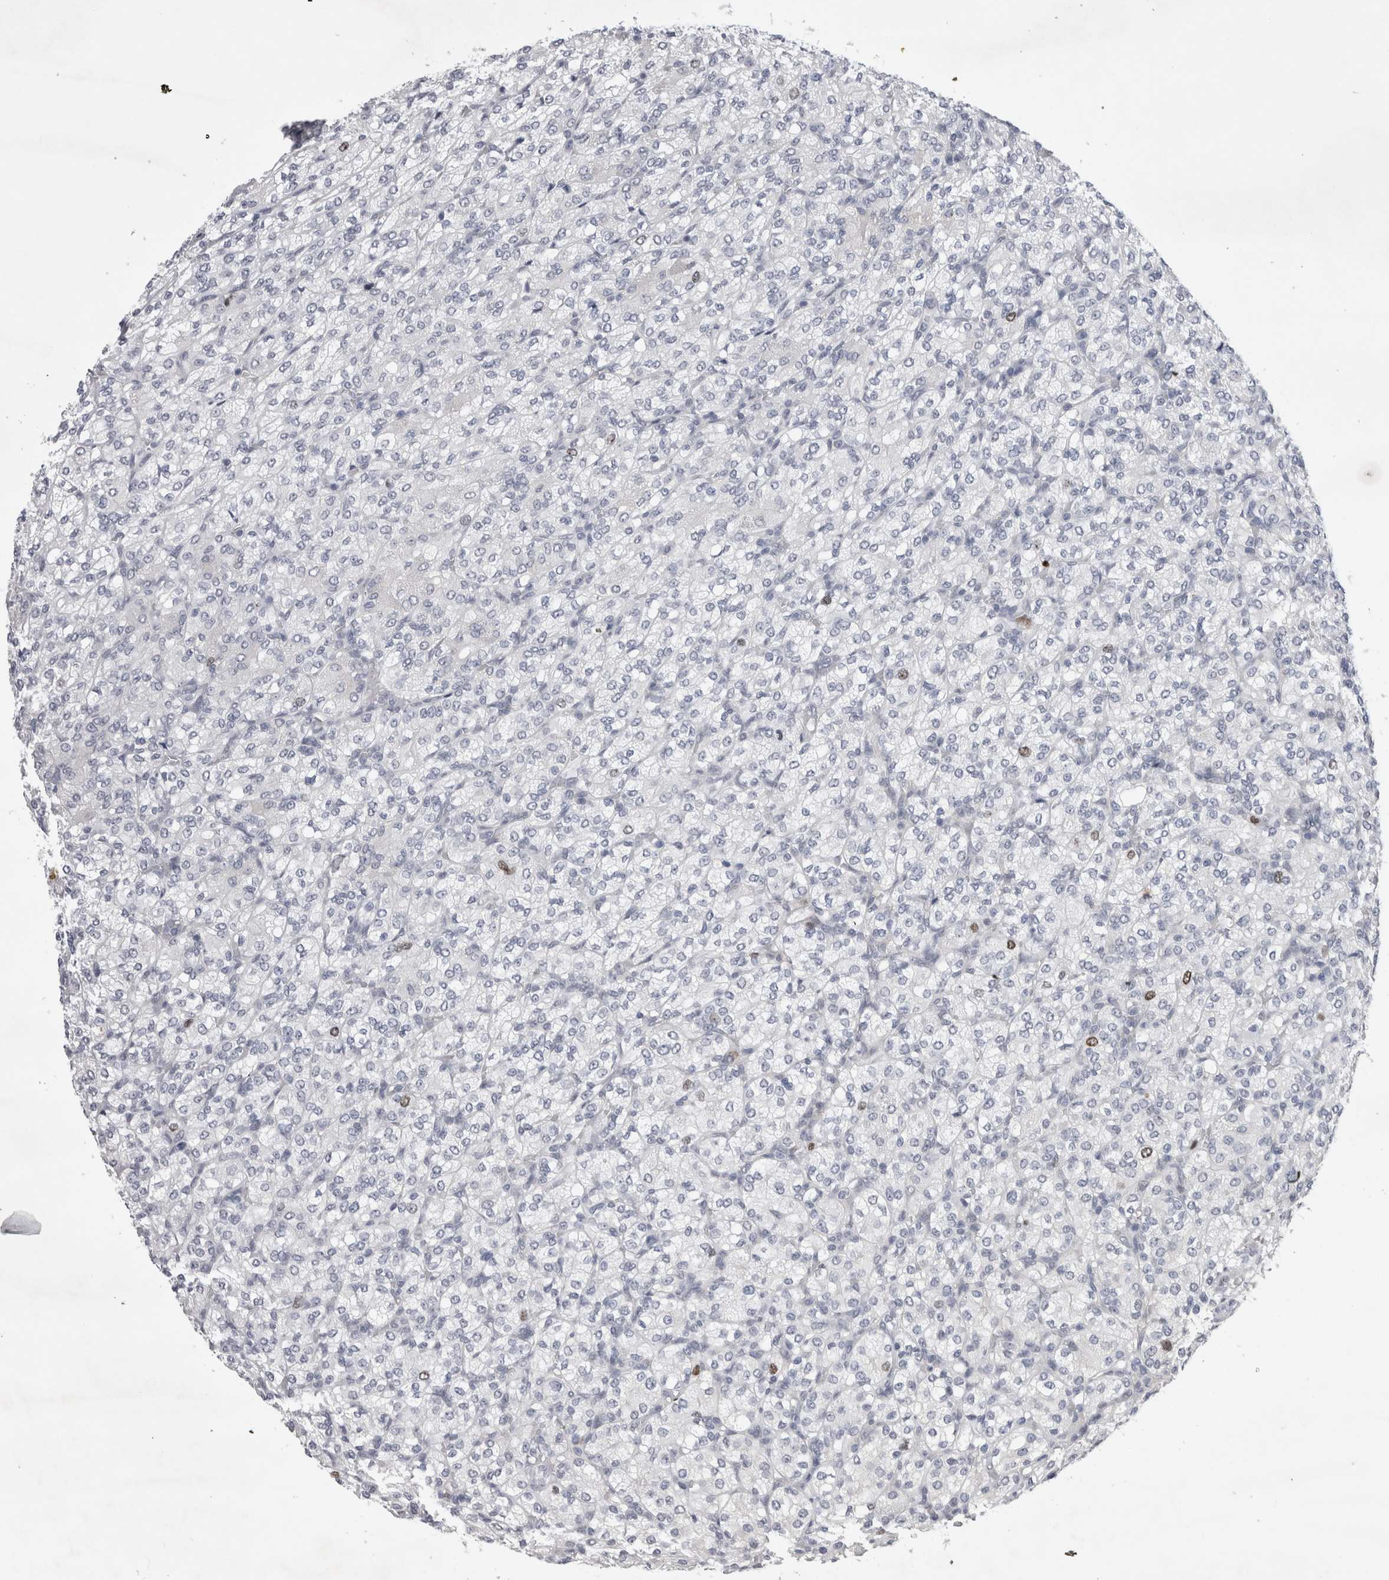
{"staining": {"intensity": "negative", "quantity": "none", "location": "none"}, "tissue": "renal cancer", "cell_type": "Tumor cells", "image_type": "cancer", "snomed": [{"axis": "morphology", "description": "Adenocarcinoma, NOS"}, {"axis": "topography", "description": "Kidney"}], "caption": "Renal cancer (adenocarcinoma) stained for a protein using immunohistochemistry (IHC) demonstrates no staining tumor cells.", "gene": "KIF18B", "patient": {"sex": "male", "age": 77}}